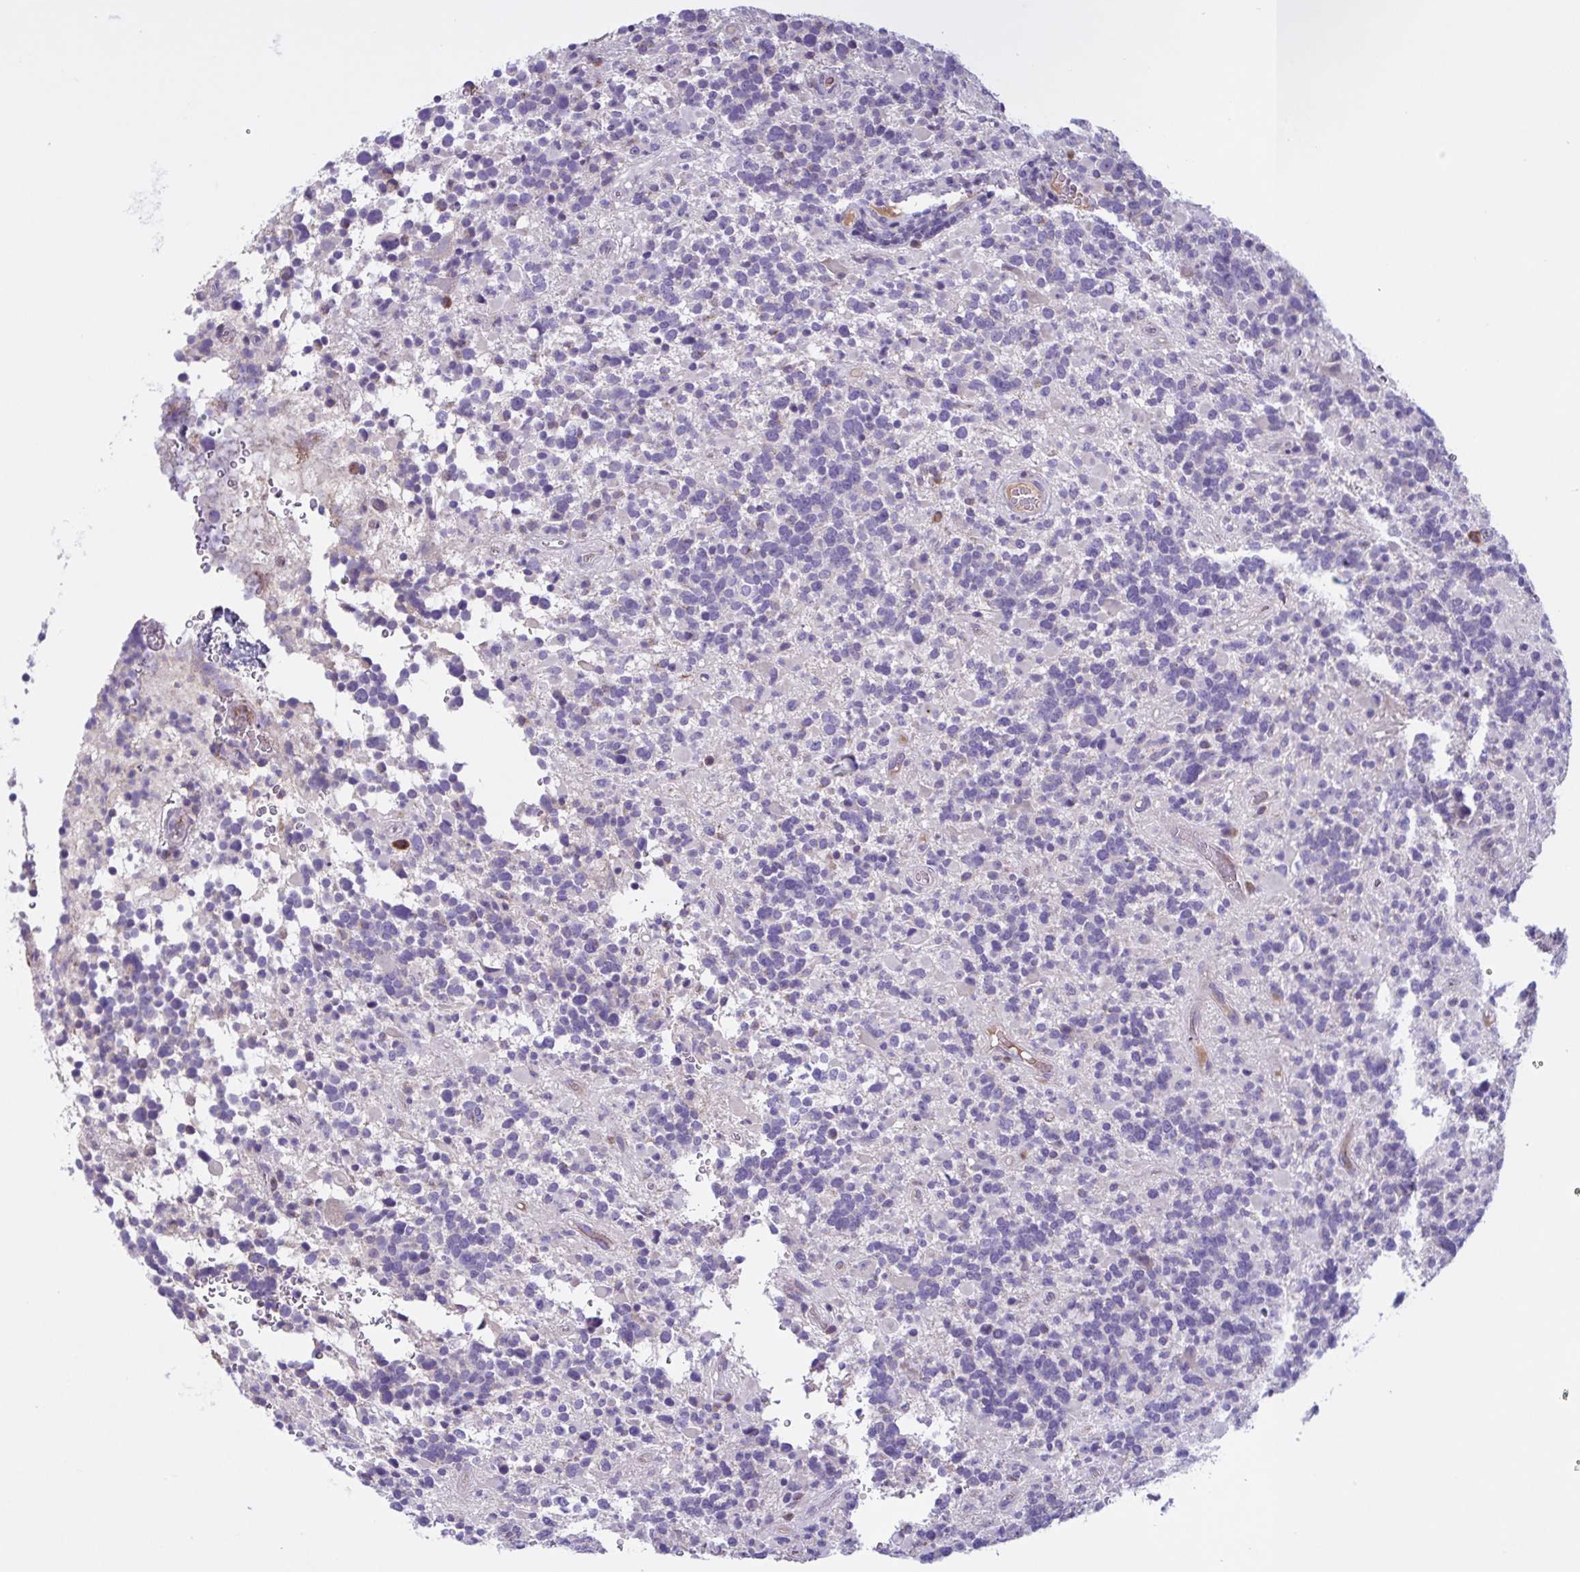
{"staining": {"intensity": "negative", "quantity": "none", "location": "none"}, "tissue": "glioma", "cell_type": "Tumor cells", "image_type": "cancer", "snomed": [{"axis": "morphology", "description": "Glioma, malignant, High grade"}, {"axis": "topography", "description": "Brain"}], "caption": "DAB (3,3'-diaminobenzidine) immunohistochemical staining of glioma shows no significant positivity in tumor cells.", "gene": "F13B", "patient": {"sex": "female", "age": 40}}